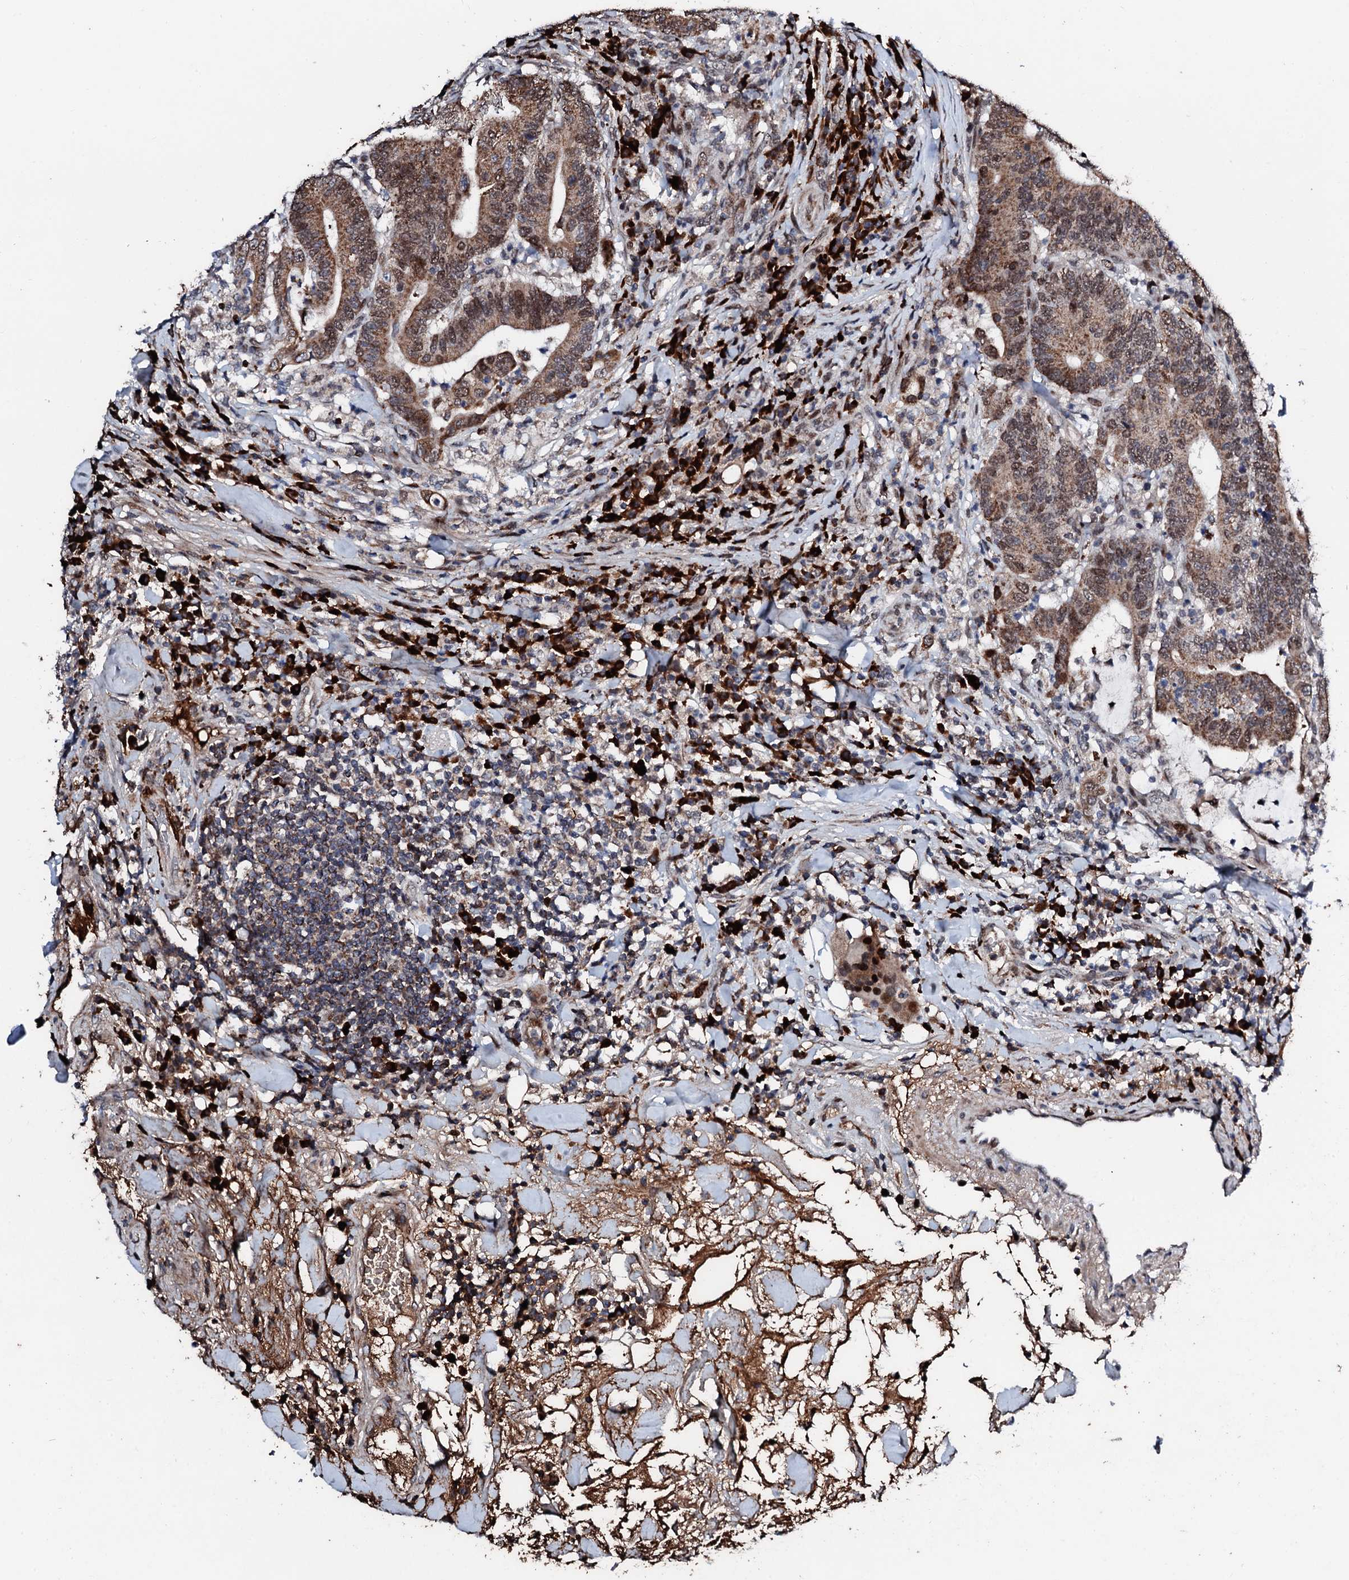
{"staining": {"intensity": "moderate", "quantity": ">75%", "location": "cytoplasmic/membranous,nuclear"}, "tissue": "colorectal cancer", "cell_type": "Tumor cells", "image_type": "cancer", "snomed": [{"axis": "morphology", "description": "Adenocarcinoma, NOS"}, {"axis": "topography", "description": "Colon"}], "caption": "Human colorectal adenocarcinoma stained with a brown dye shows moderate cytoplasmic/membranous and nuclear positive expression in about >75% of tumor cells.", "gene": "KIF18A", "patient": {"sex": "female", "age": 66}}